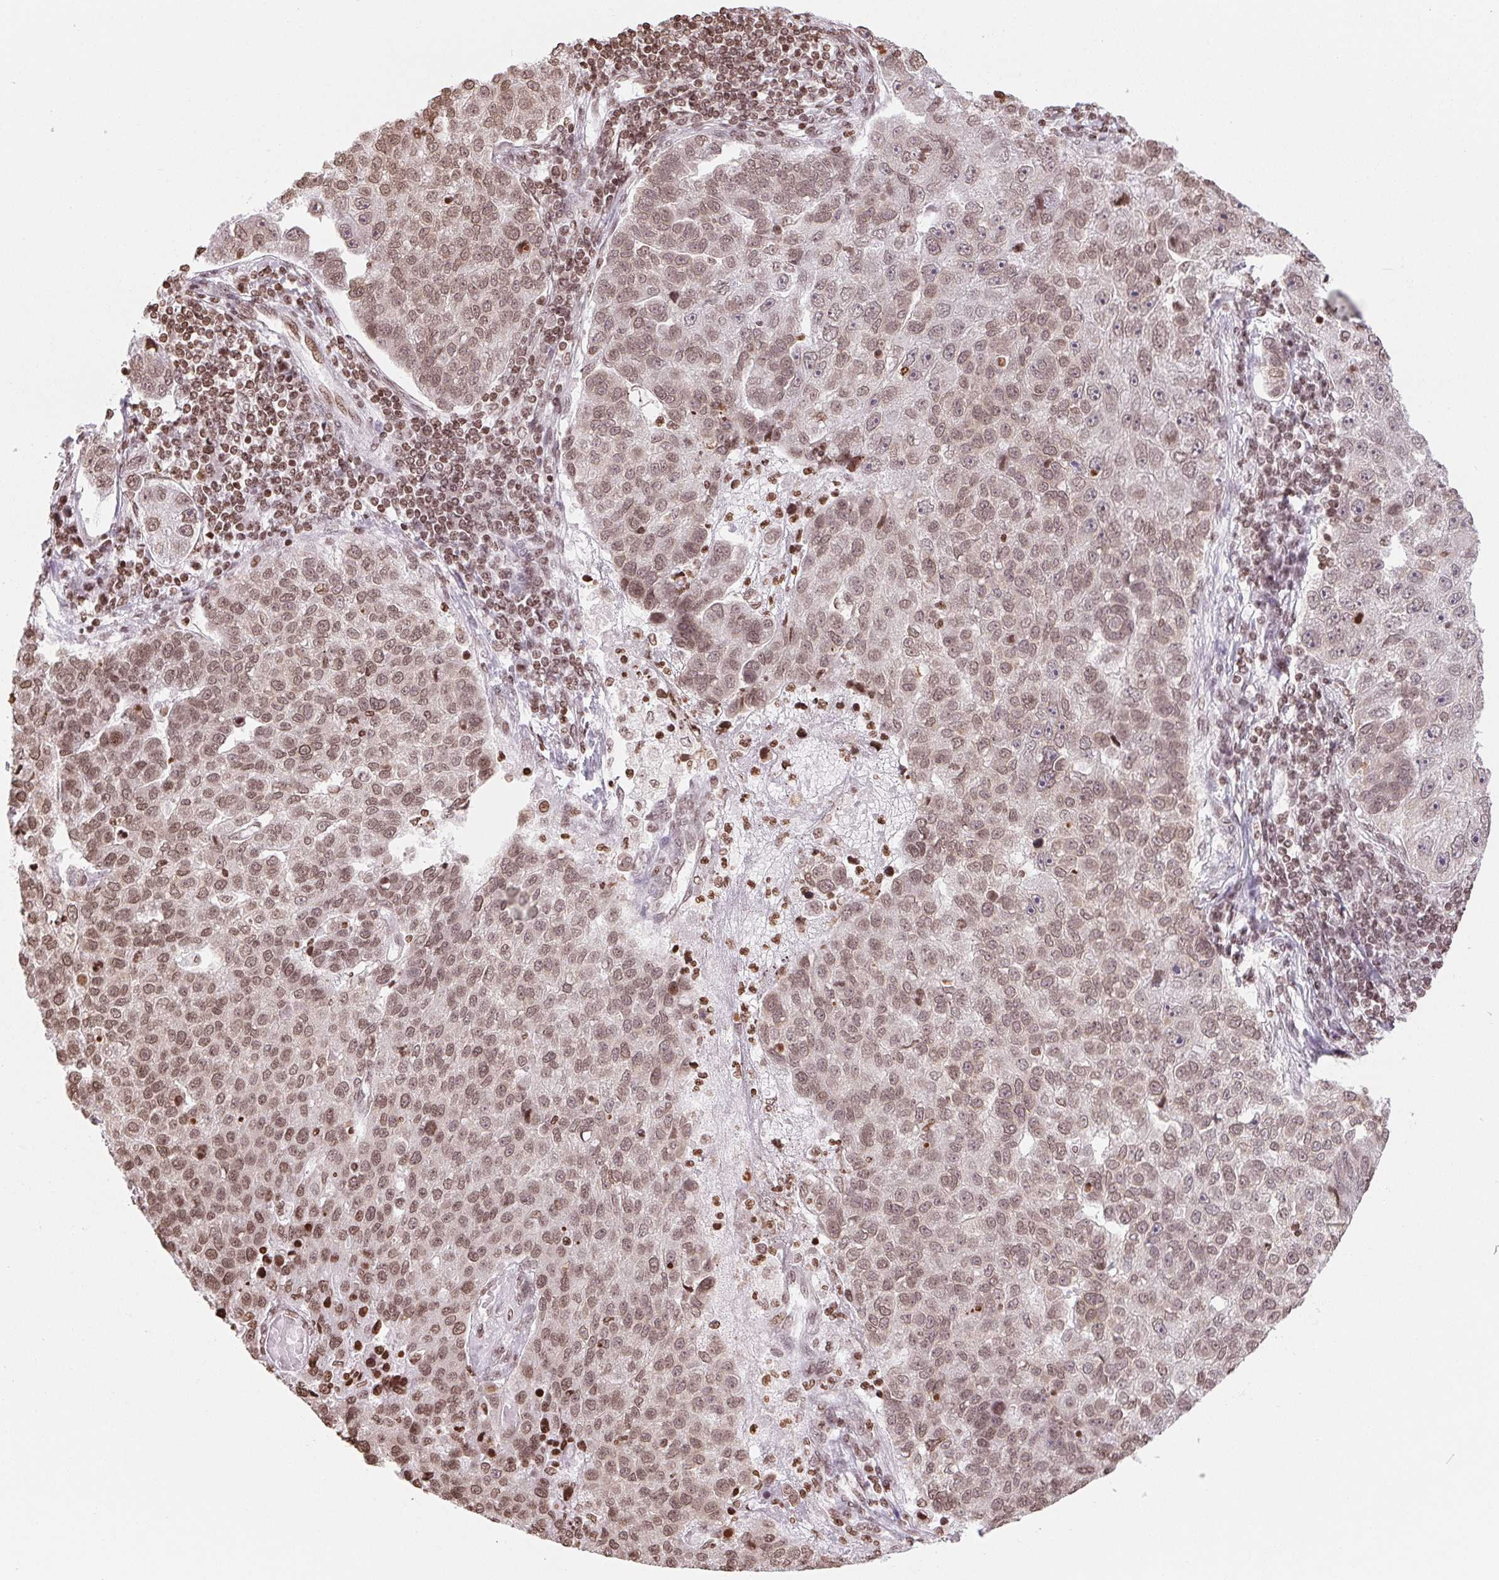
{"staining": {"intensity": "moderate", "quantity": ">75%", "location": "cytoplasmic/membranous,nuclear"}, "tissue": "pancreatic cancer", "cell_type": "Tumor cells", "image_type": "cancer", "snomed": [{"axis": "morphology", "description": "Adenocarcinoma, NOS"}, {"axis": "topography", "description": "Pancreas"}], "caption": "Moderate cytoplasmic/membranous and nuclear protein positivity is present in approximately >75% of tumor cells in pancreatic adenocarcinoma.", "gene": "SMIM12", "patient": {"sex": "female", "age": 61}}